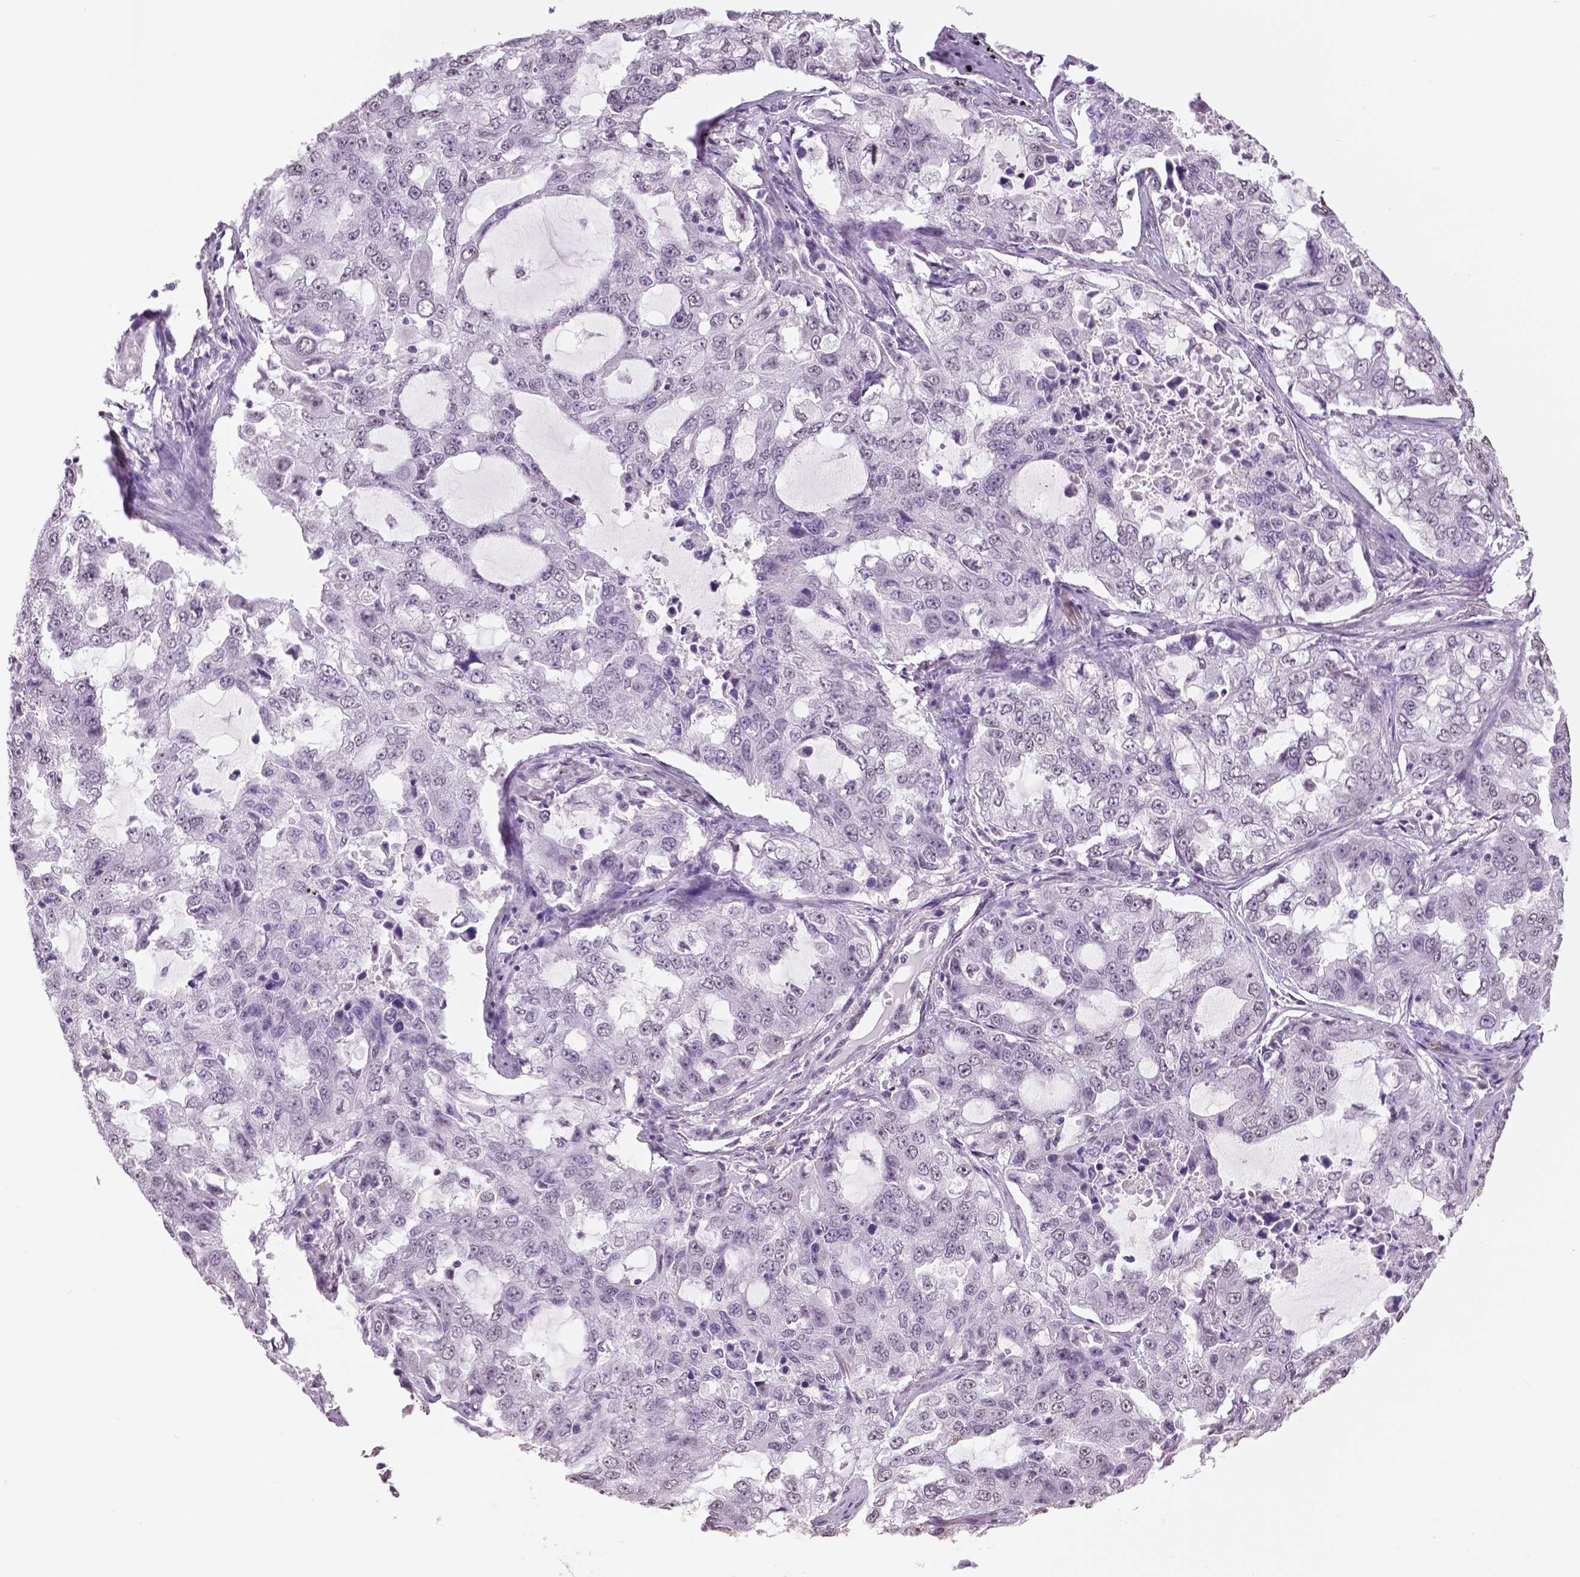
{"staining": {"intensity": "negative", "quantity": "none", "location": "none"}, "tissue": "lung cancer", "cell_type": "Tumor cells", "image_type": "cancer", "snomed": [{"axis": "morphology", "description": "Adenocarcinoma, NOS"}, {"axis": "topography", "description": "Lung"}], "caption": "Tumor cells show no significant protein expression in lung cancer.", "gene": "IGF2BP1", "patient": {"sex": "female", "age": 61}}